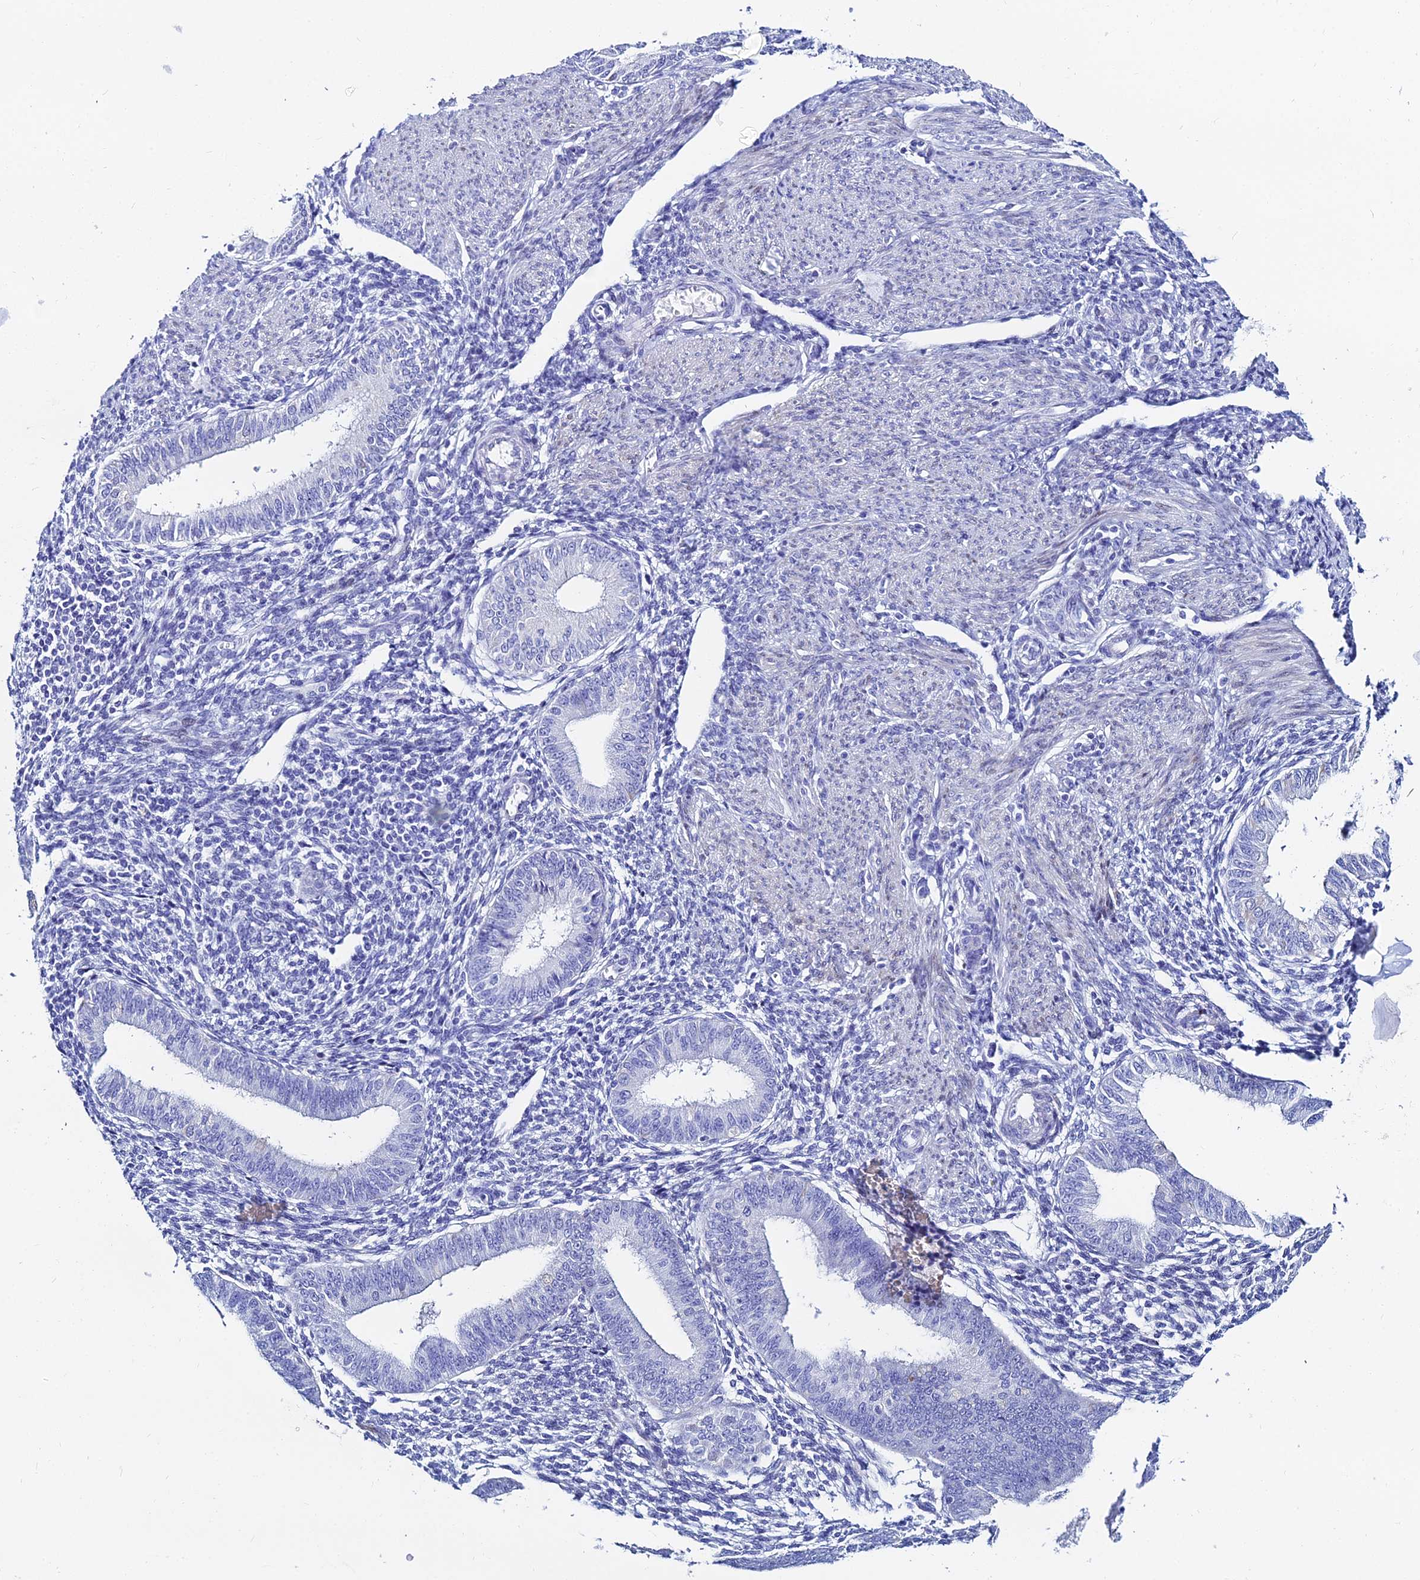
{"staining": {"intensity": "negative", "quantity": "none", "location": "none"}, "tissue": "endometrium", "cell_type": "Cells in endometrial stroma", "image_type": "normal", "snomed": [{"axis": "morphology", "description": "Normal tissue, NOS"}, {"axis": "topography", "description": "Uterus"}, {"axis": "topography", "description": "Endometrium"}], "caption": "This histopathology image is of normal endometrium stained with immunohistochemistry (IHC) to label a protein in brown with the nuclei are counter-stained blue. There is no expression in cells in endometrial stroma.", "gene": "HSPA1L", "patient": {"sex": "female", "age": 48}}